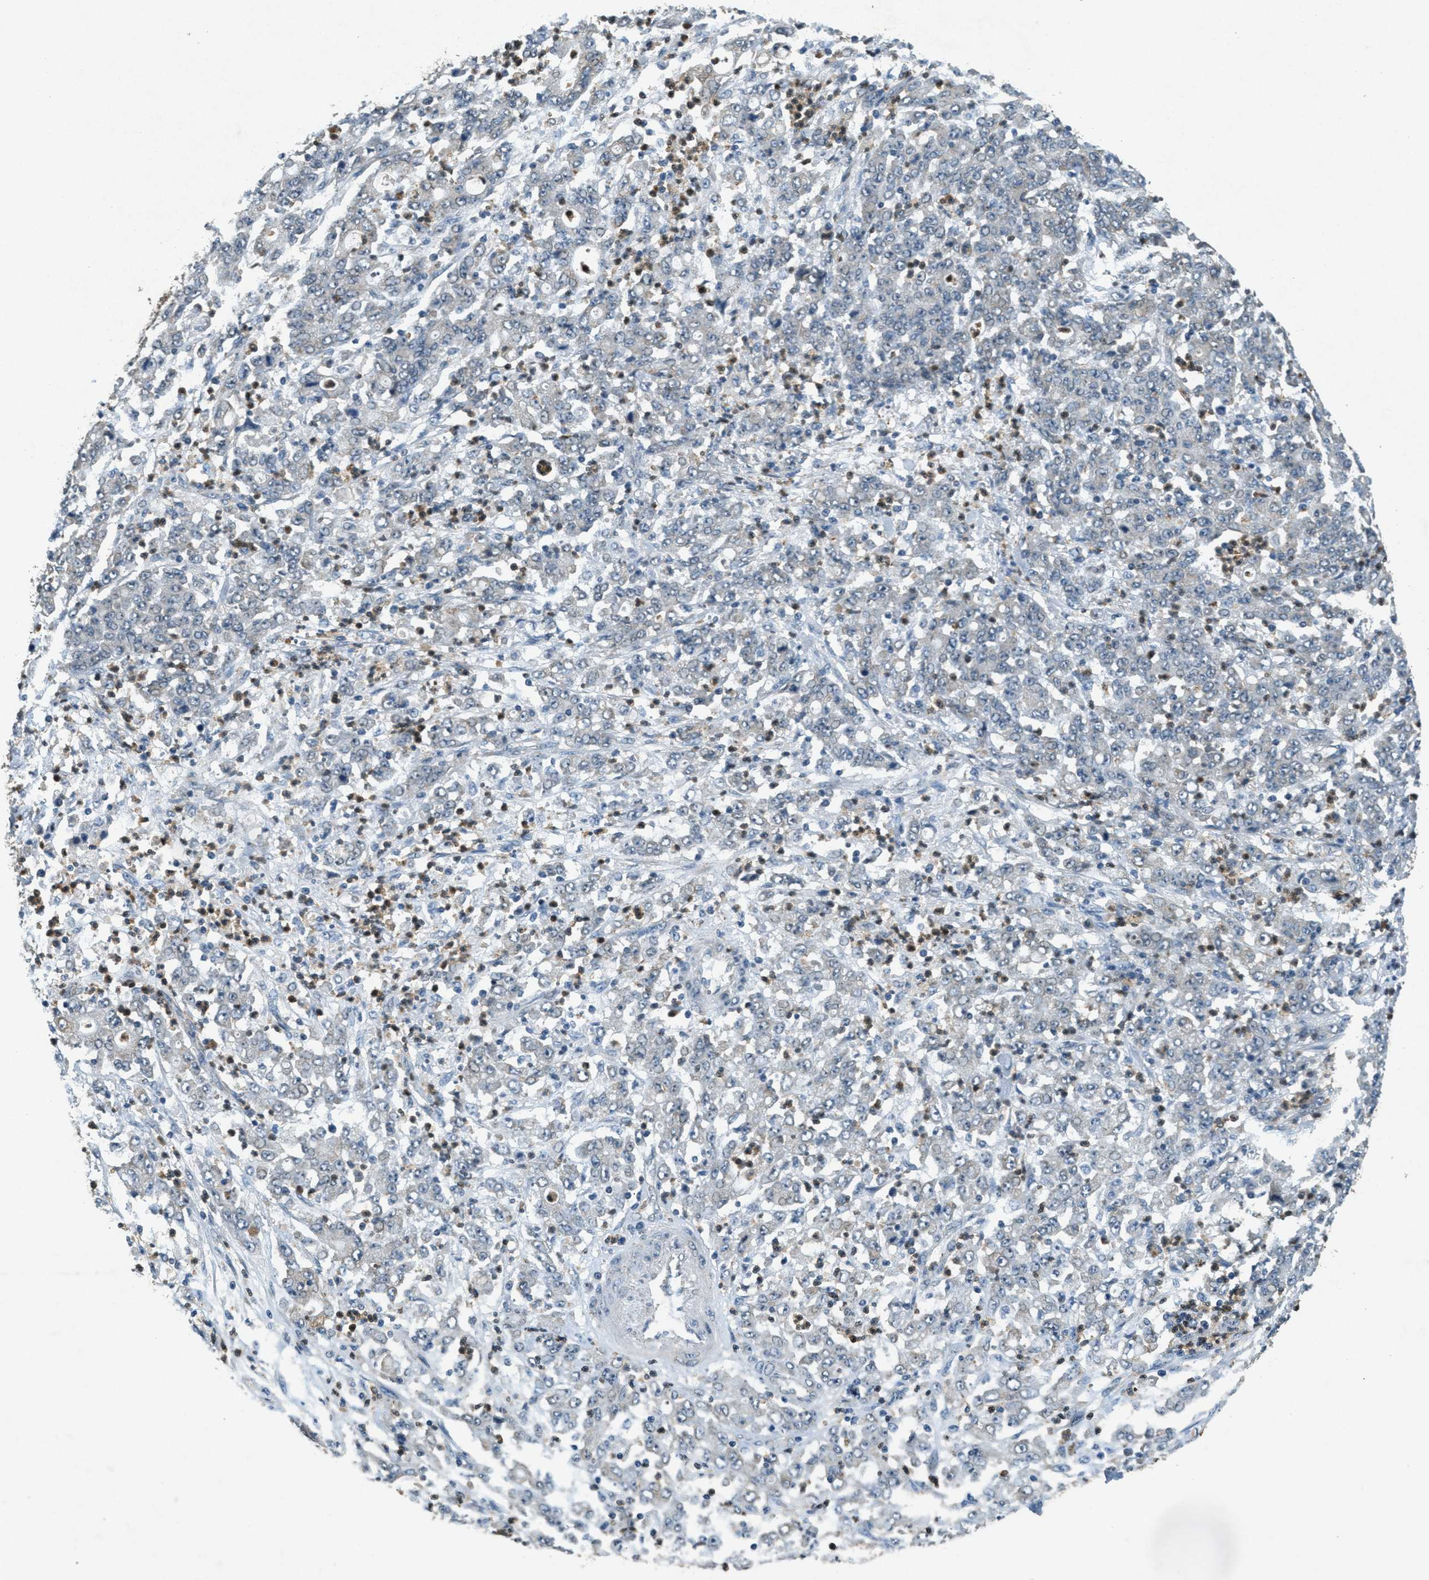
{"staining": {"intensity": "negative", "quantity": "none", "location": "none"}, "tissue": "stomach cancer", "cell_type": "Tumor cells", "image_type": "cancer", "snomed": [{"axis": "morphology", "description": "Adenocarcinoma, NOS"}, {"axis": "topography", "description": "Stomach, lower"}], "caption": "This is an immunohistochemistry (IHC) photomicrograph of adenocarcinoma (stomach). There is no staining in tumor cells.", "gene": "RAB3D", "patient": {"sex": "female", "age": 71}}